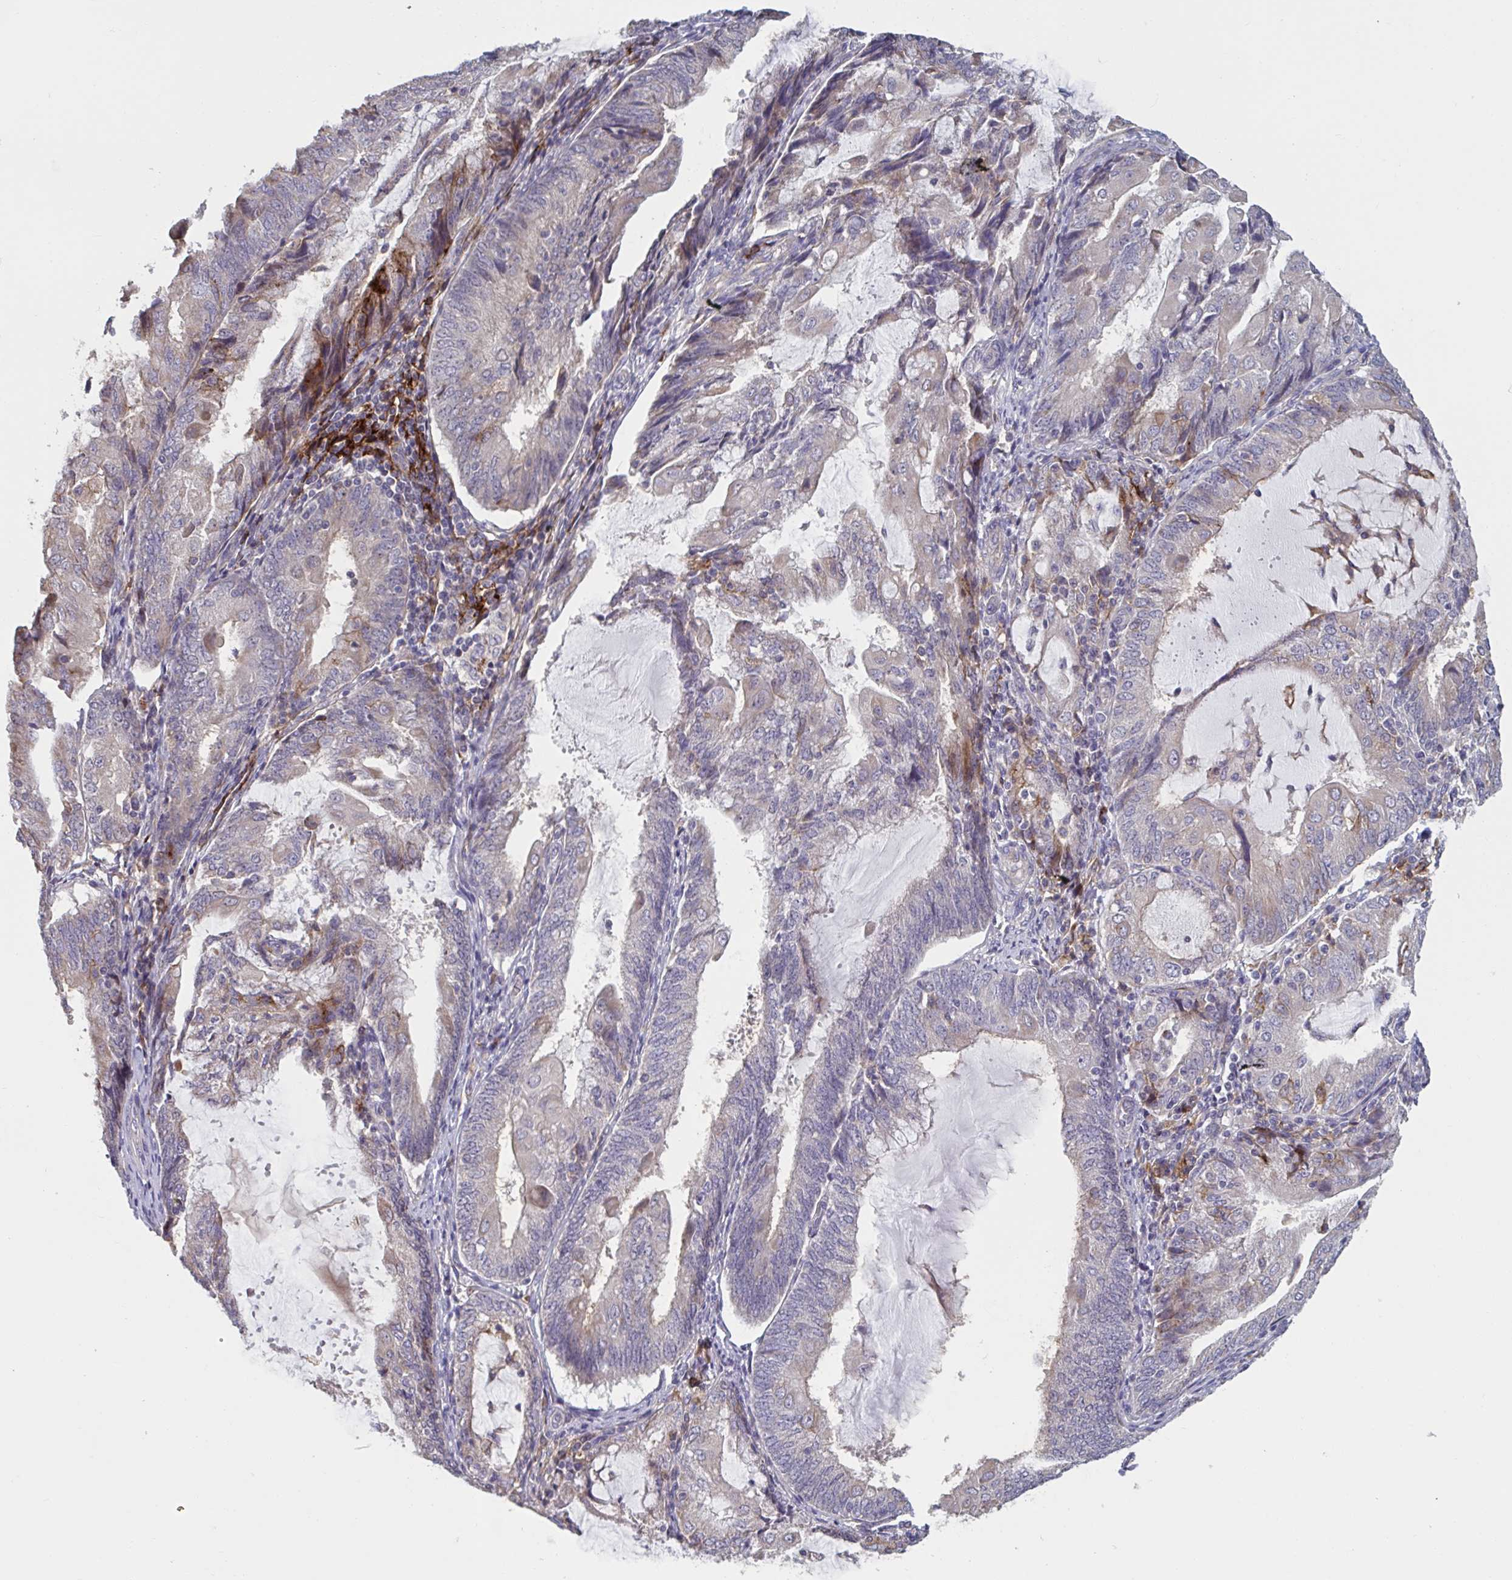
{"staining": {"intensity": "negative", "quantity": "none", "location": "none"}, "tissue": "endometrial cancer", "cell_type": "Tumor cells", "image_type": "cancer", "snomed": [{"axis": "morphology", "description": "Adenocarcinoma, NOS"}, {"axis": "topography", "description": "Endometrium"}], "caption": "Endometrial cancer (adenocarcinoma) was stained to show a protein in brown. There is no significant staining in tumor cells.", "gene": "CD1E", "patient": {"sex": "female", "age": 81}}